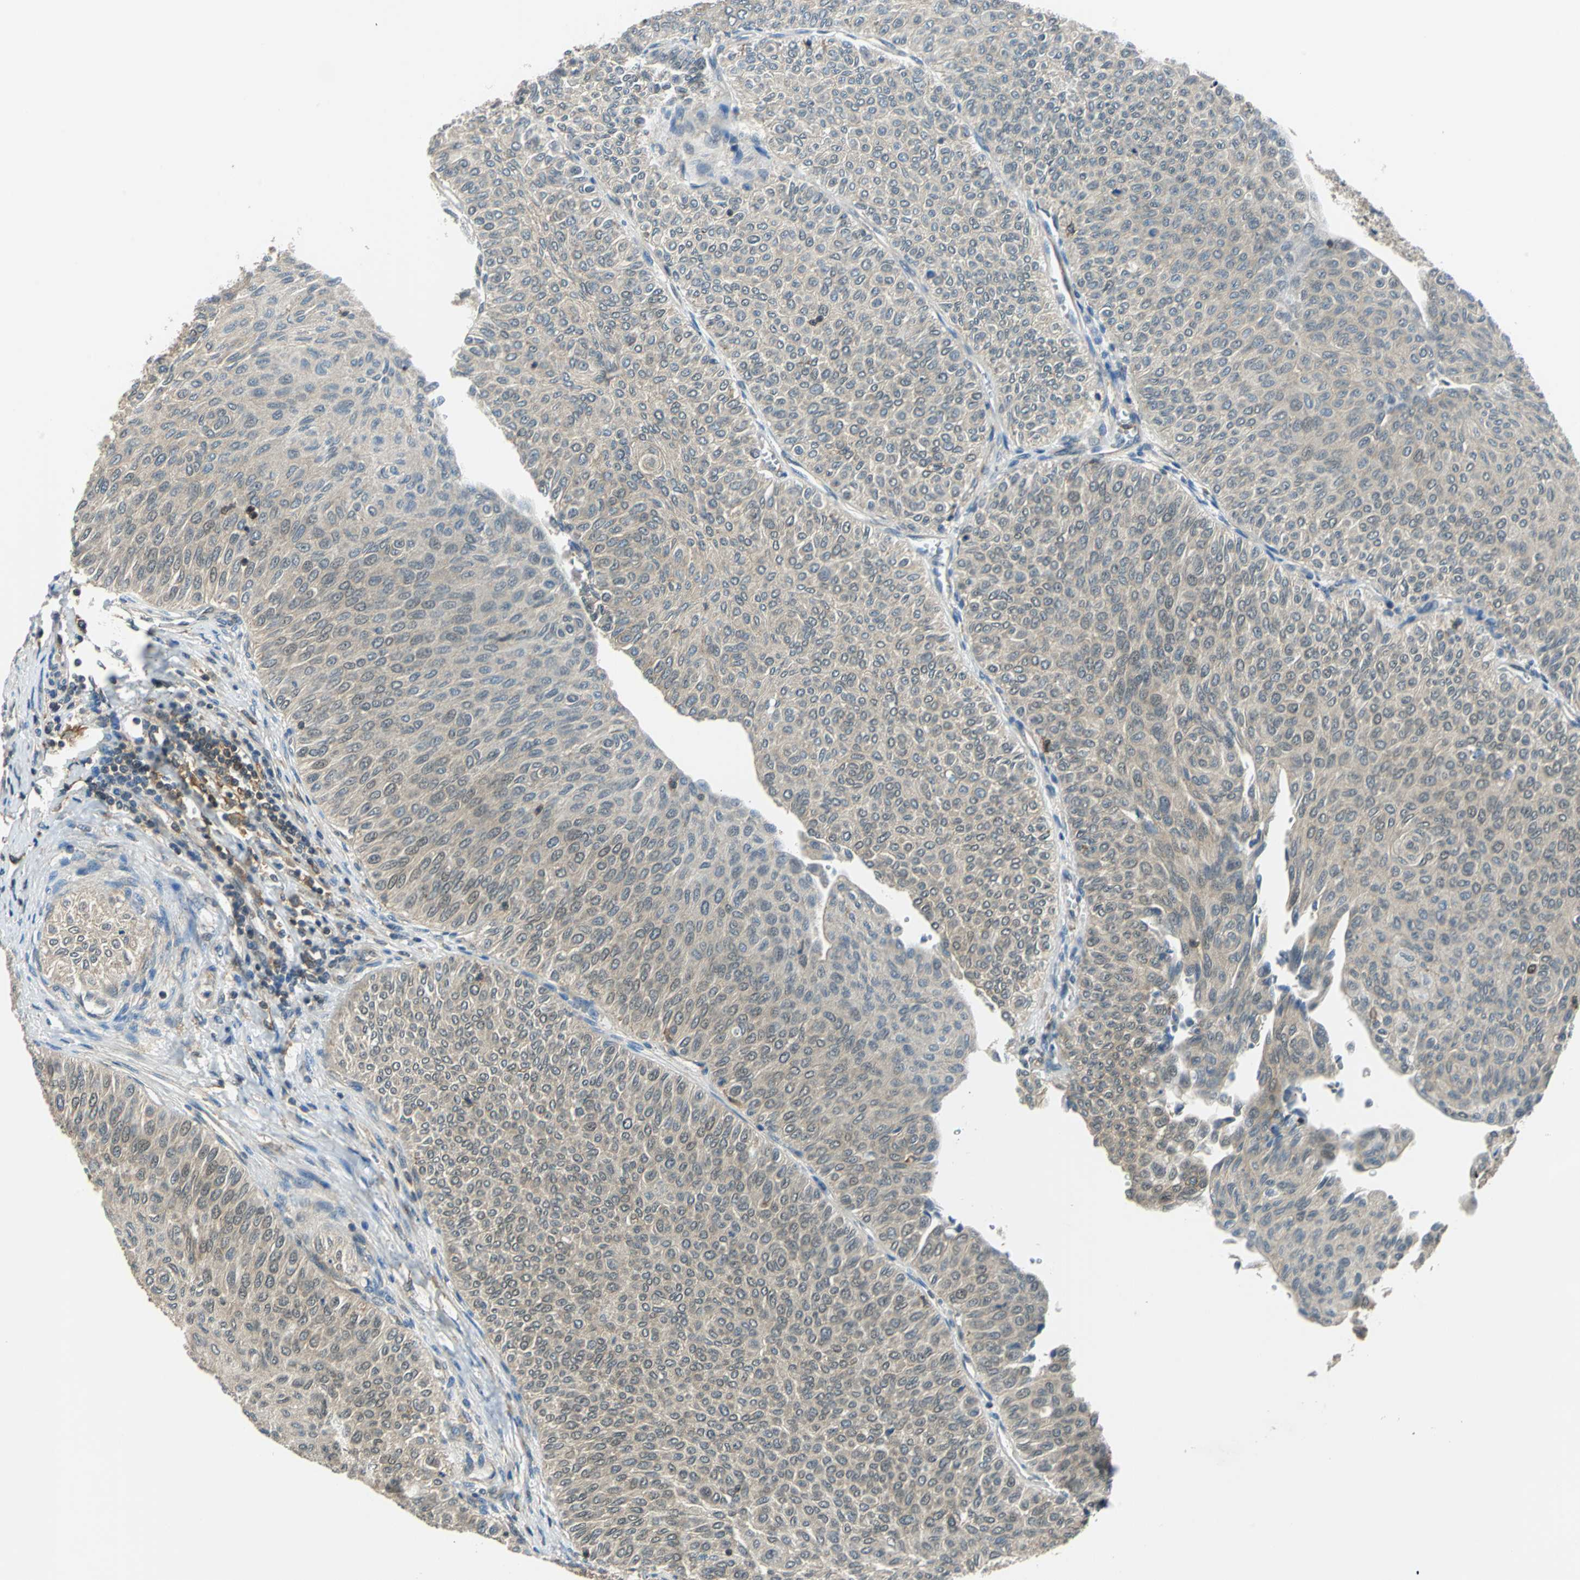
{"staining": {"intensity": "moderate", "quantity": ">75%", "location": "cytoplasmic/membranous,nuclear"}, "tissue": "urothelial cancer", "cell_type": "Tumor cells", "image_type": "cancer", "snomed": [{"axis": "morphology", "description": "Urothelial carcinoma, Low grade"}, {"axis": "topography", "description": "Urinary bladder"}], "caption": "The immunohistochemical stain shows moderate cytoplasmic/membranous and nuclear staining in tumor cells of low-grade urothelial carcinoma tissue.", "gene": "ARPC3", "patient": {"sex": "male", "age": 78}}